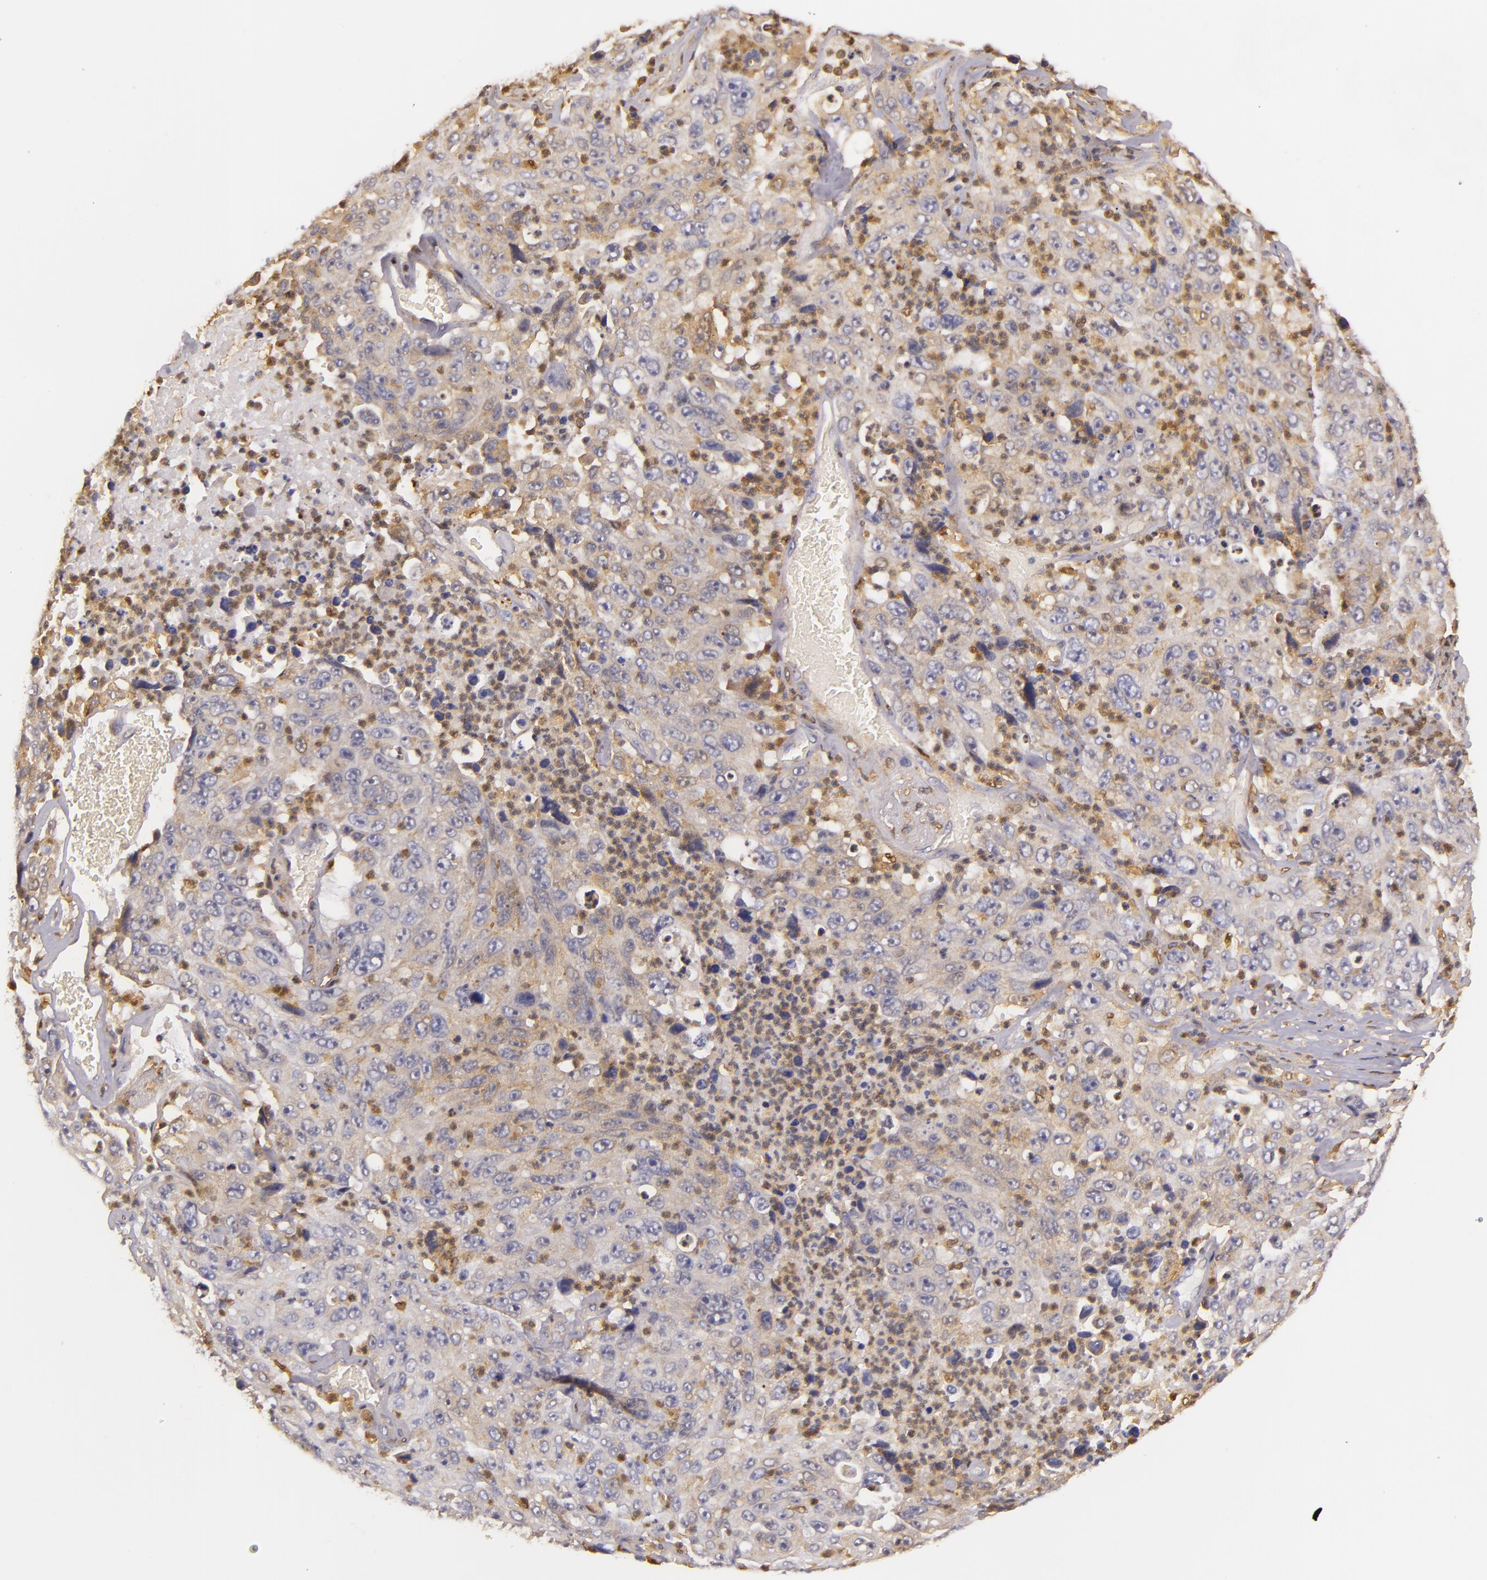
{"staining": {"intensity": "moderate", "quantity": ">75%", "location": "cytoplasmic/membranous"}, "tissue": "lung cancer", "cell_type": "Tumor cells", "image_type": "cancer", "snomed": [{"axis": "morphology", "description": "Squamous cell carcinoma, NOS"}, {"axis": "topography", "description": "Lung"}], "caption": "Lung cancer stained with a brown dye shows moderate cytoplasmic/membranous positive staining in about >75% of tumor cells.", "gene": "TOM1", "patient": {"sex": "male", "age": 64}}